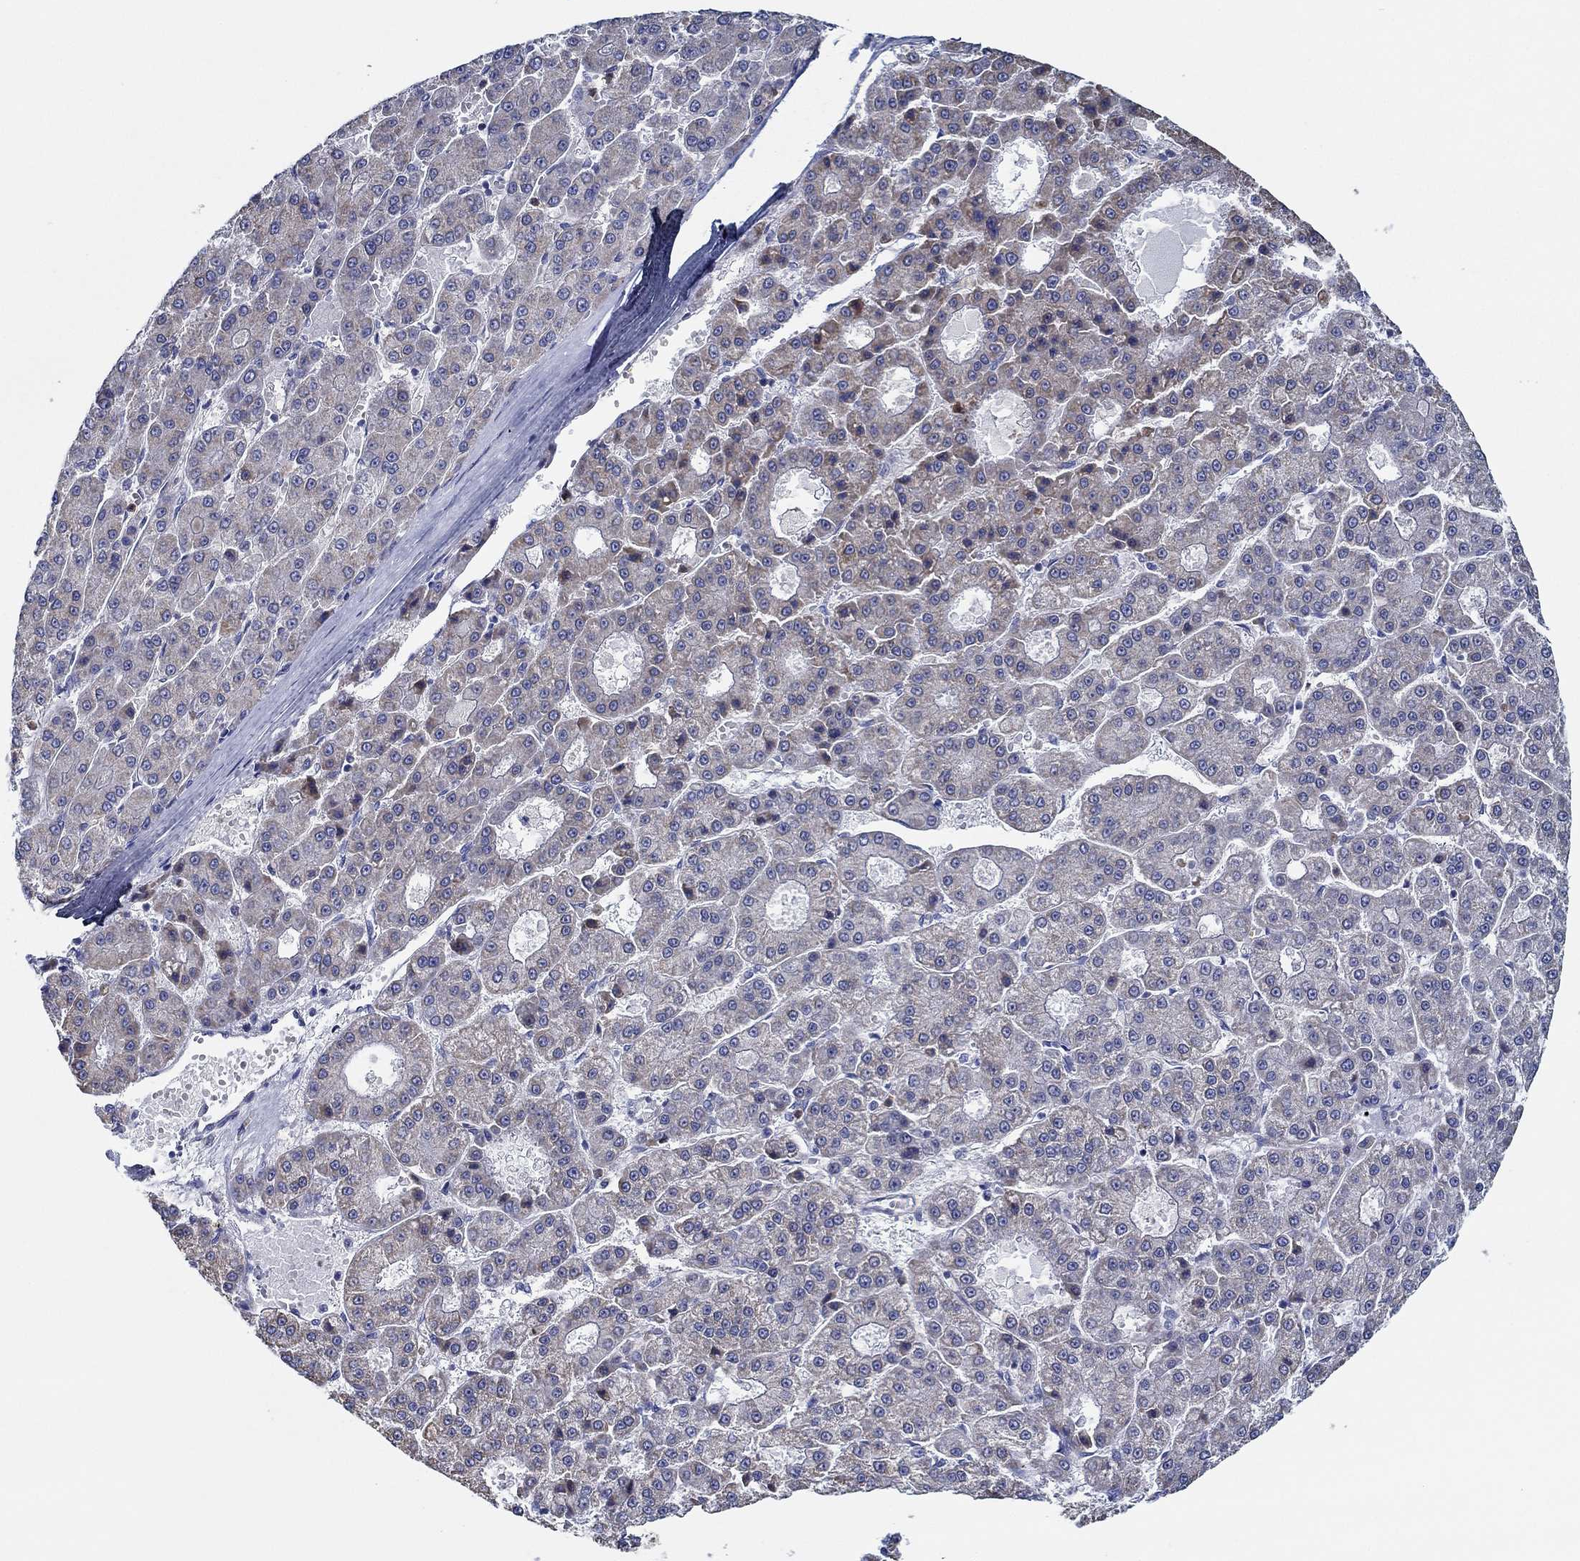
{"staining": {"intensity": "moderate", "quantity": "<25%", "location": "cytoplasmic/membranous"}, "tissue": "liver cancer", "cell_type": "Tumor cells", "image_type": "cancer", "snomed": [{"axis": "morphology", "description": "Carcinoma, Hepatocellular, NOS"}, {"axis": "topography", "description": "Liver"}], "caption": "Protein staining of liver cancer (hepatocellular carcinoma) tissue demonstrates moderate cytoplasmic/membranous positivity in about <25% of tumor cells. Nuclei are stained in blue.", "gene": "CFAP61", "patient": {"sex": "male", "age": 70}}